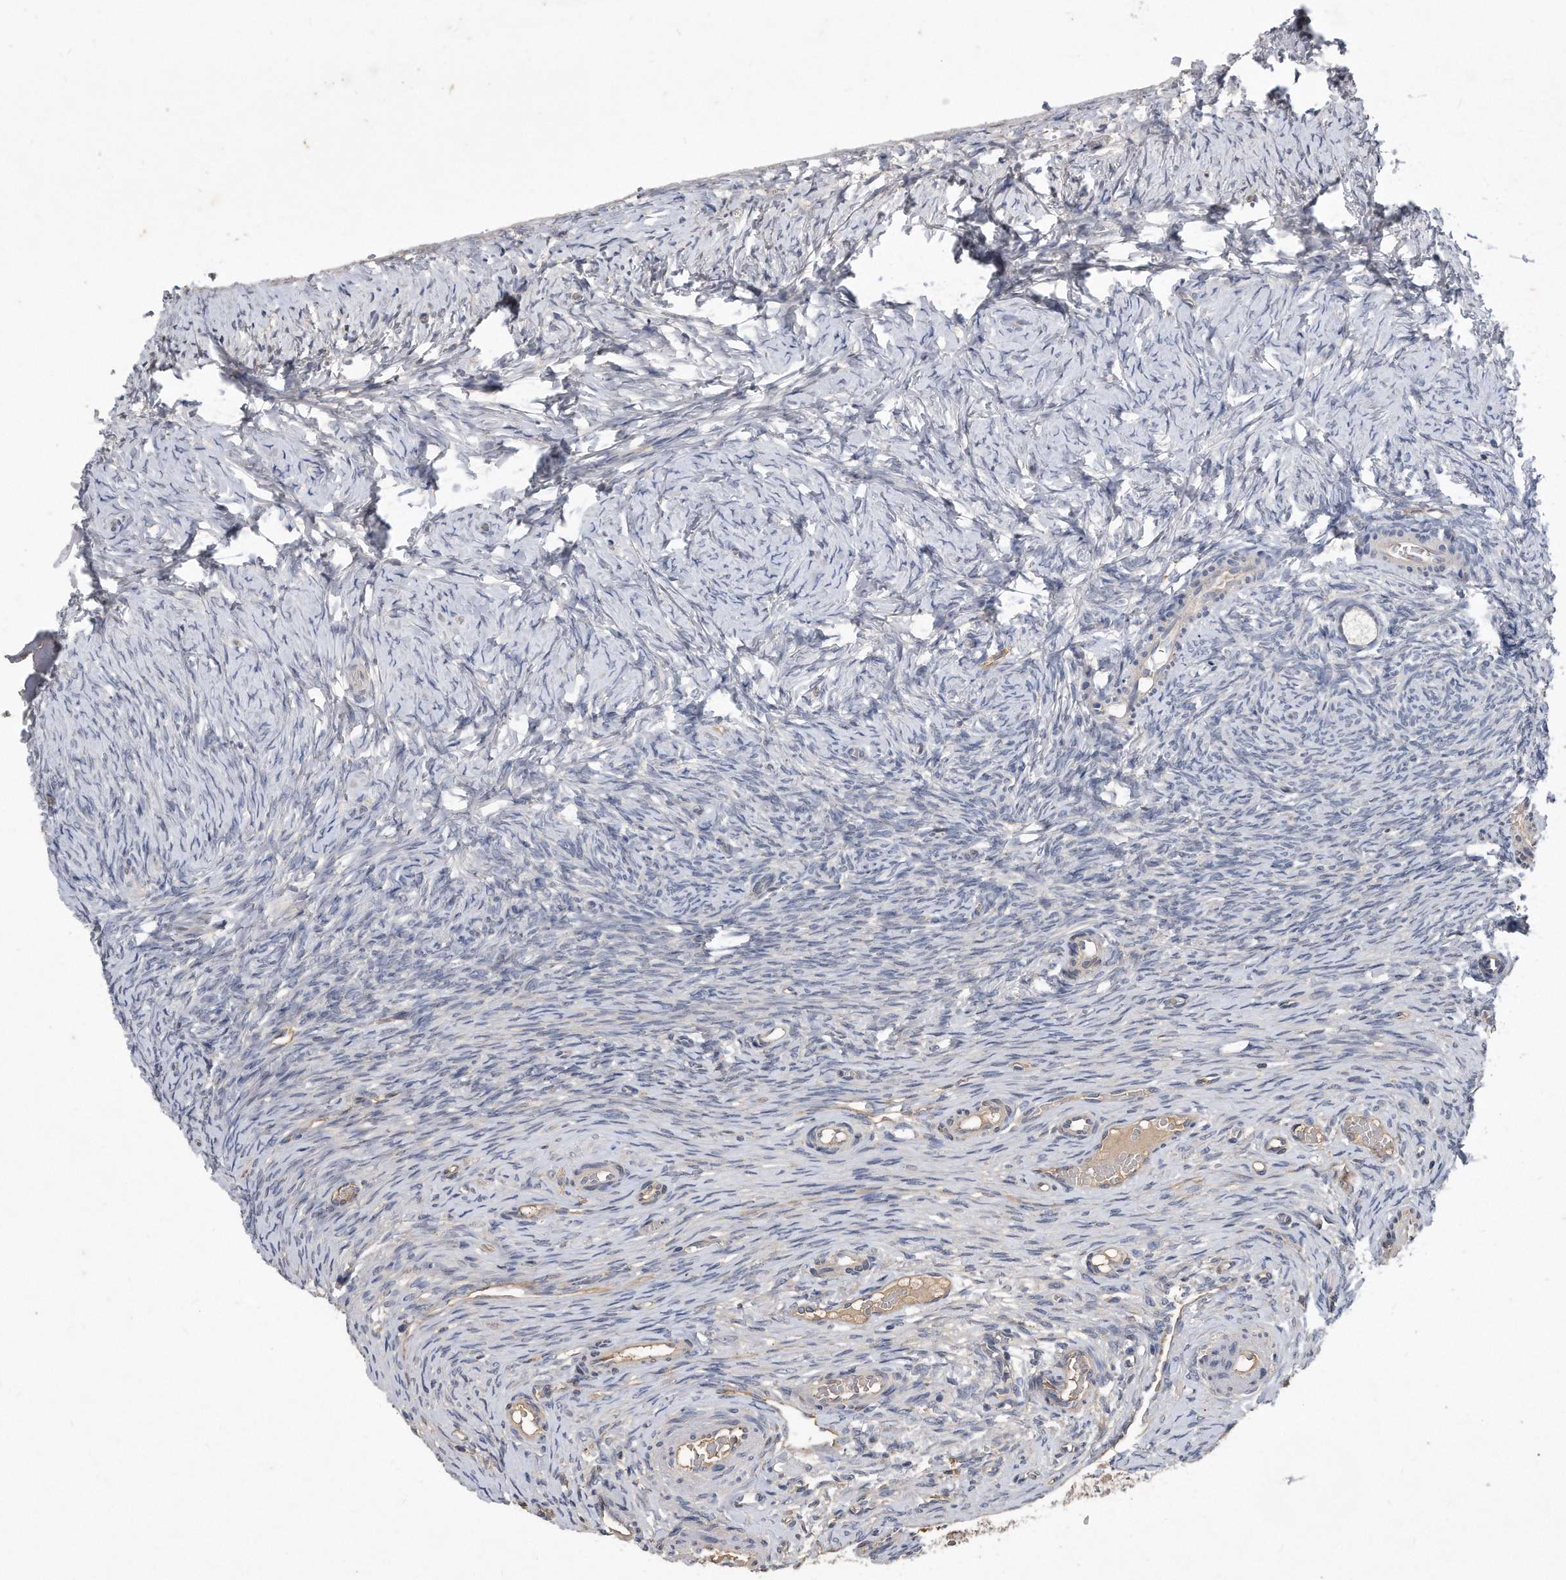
{"staining": {"intensity": "negative", "quantity": "none", "location": "none"}, "tissue": "ovary", "cell_type": "Follicle cells", "image_type": "normal", "snomed": [{"axis": "morphology", "description": "Adenocarcinoma, NOS"}, {"axis": "topography", "description": "Endometrium"}], "caption": "An immunohistochemistry image of benign ovary is shown. There is no staining in follicle cells of ovary. (Brightfield microscopy of DAB immunohistochemistry (IHC) at high magnification).", "gene": "HOMER3", "patient": {"sex": "female", "age": 32}}